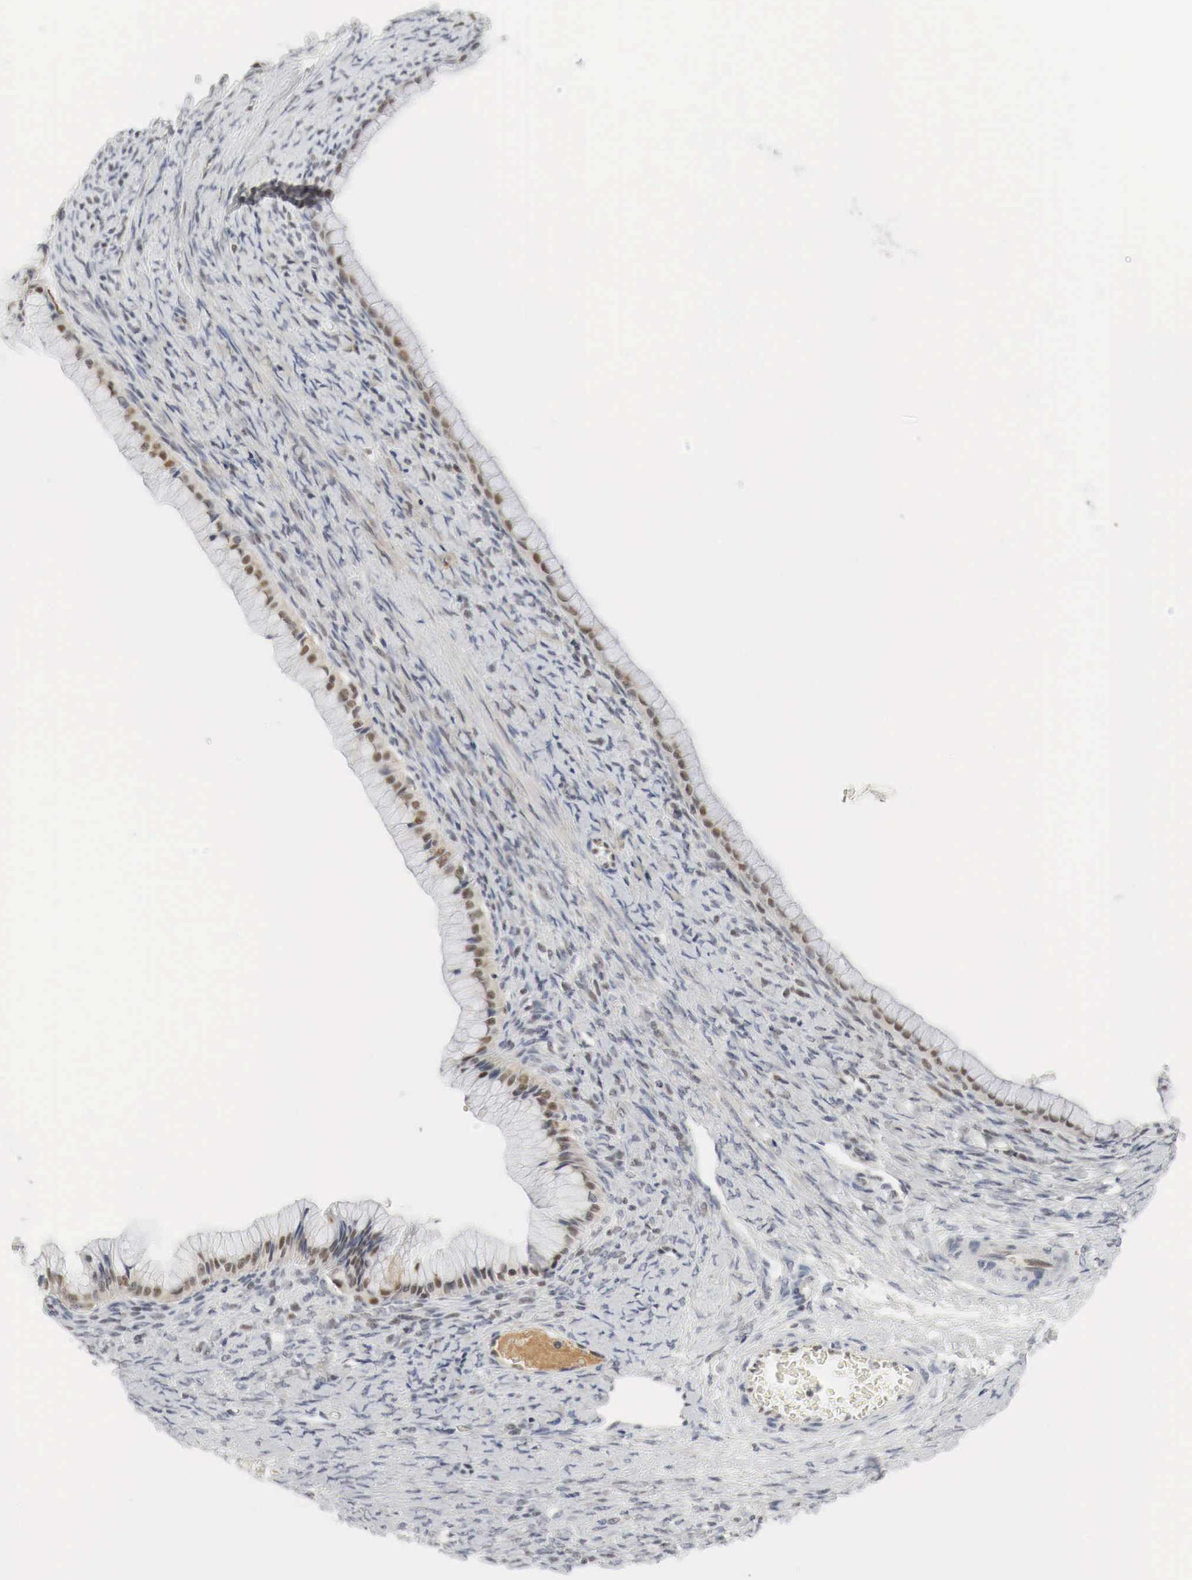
{"staining": {"intensity": "moderate", "quantity": ">75%", "location": "nuclear"}, "tissue": "ovarian cancer", "cell_type": "Tumor cells", "image_type": "cancer", "snomed": [{"axis": "morphology", "description": "Cystadenocarcinoma, mucinous, NOS"}, {"axis": "topography", "description": "Ovary"}], "caption": "IHC histopathology image of human ovarian cancer (mucinous cystadenocarcinoma) stained for a protein (brown), which shows medium levels of moderate nuclear staining in about >75% of tumor cells.", "gene": "MYC", "patient": {"sex": "female", "age": 25}}